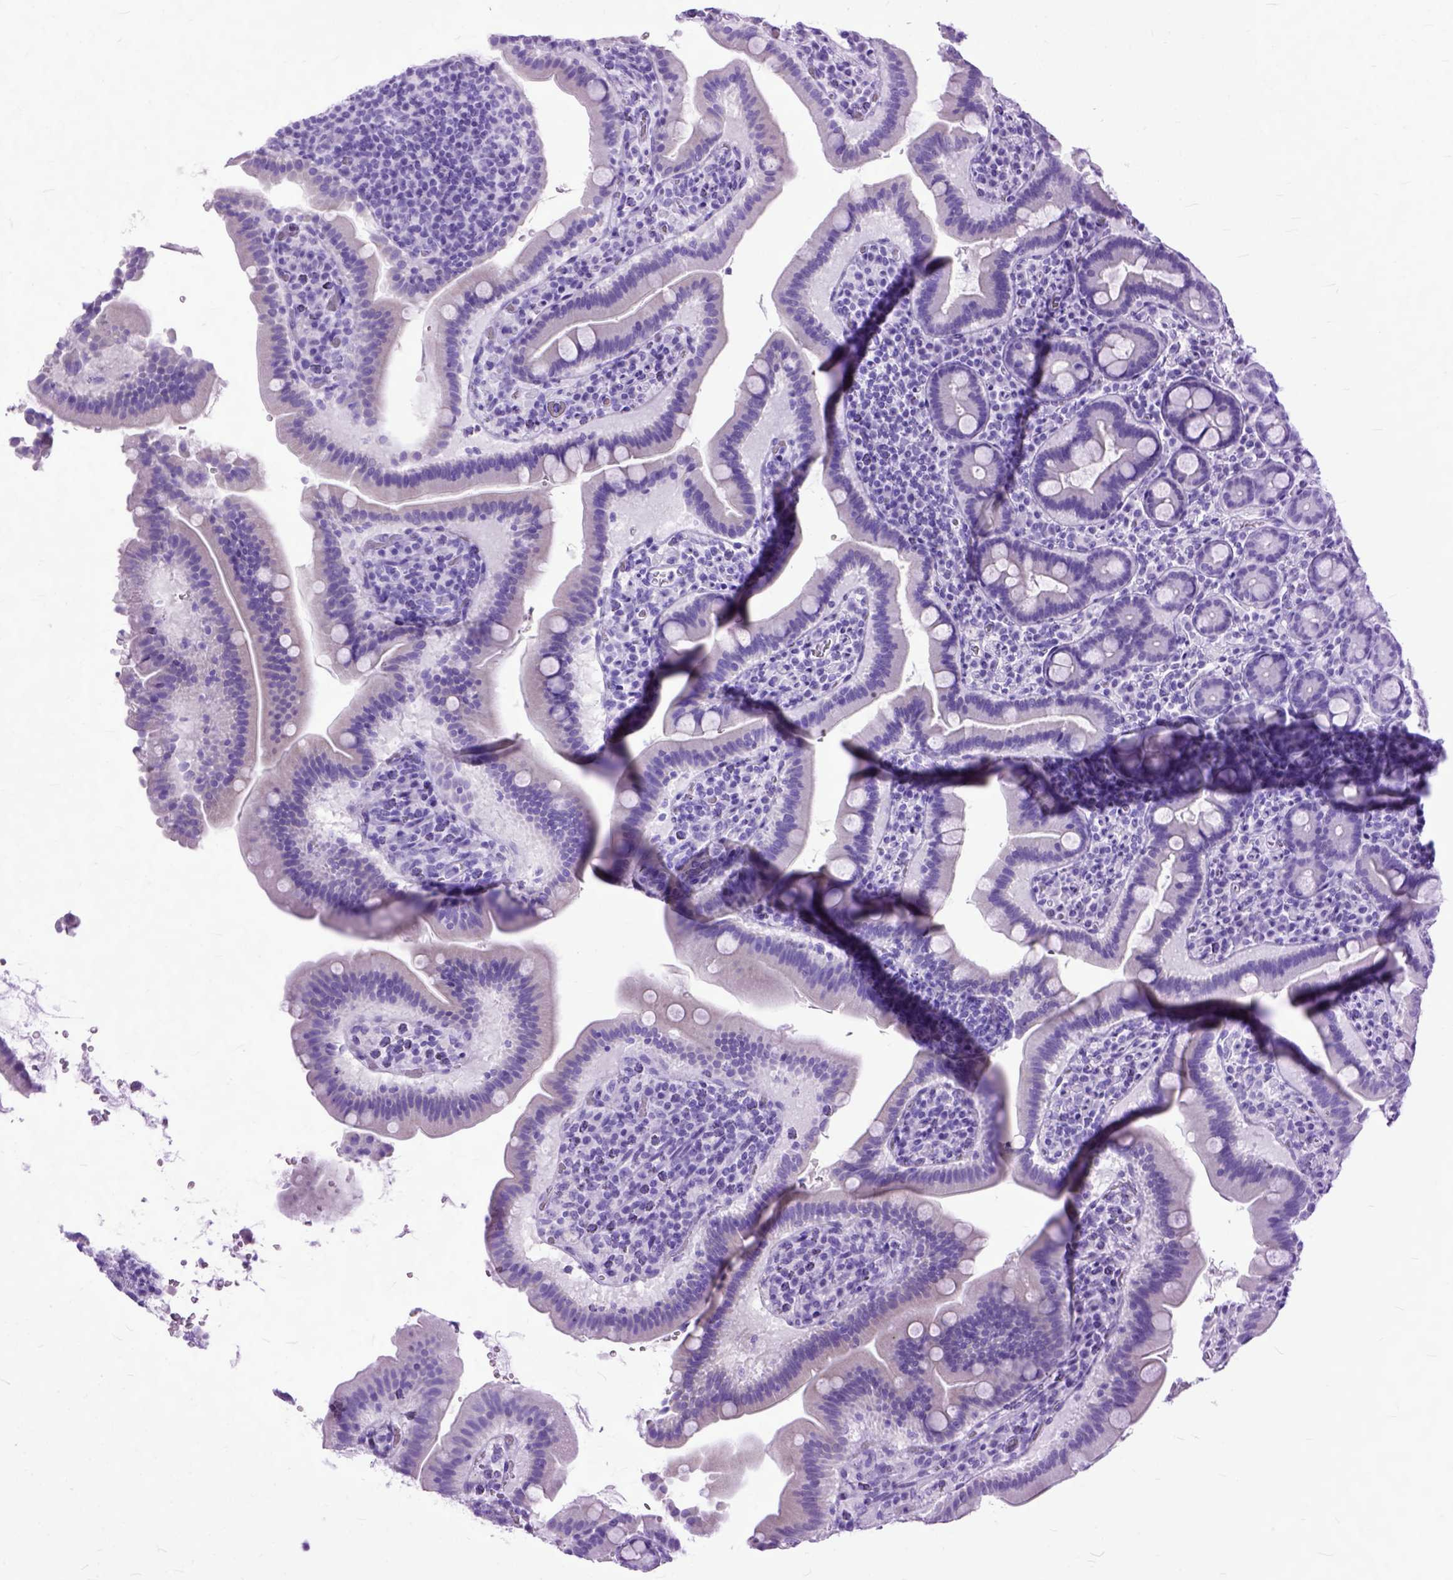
{"staining": {"intensity": "negative", "quantity": "none", "location": "none"}, "tissue": "small intestine", "cell_type": "Glandular cells", "image_type": "normal", "snomed": [{"axis": "morphology", "description": "Normal tissue, NOS"}, {"axis": "topography", "description": "Small intestine"}], "caption": "Glandular cells are negative for protein expression in normal human small intestine. (Immunohistochemistry, brightfield microscopy, high magnification).", "gene": "GNGT1", "patient": {"sex": "male", "age": 26}}